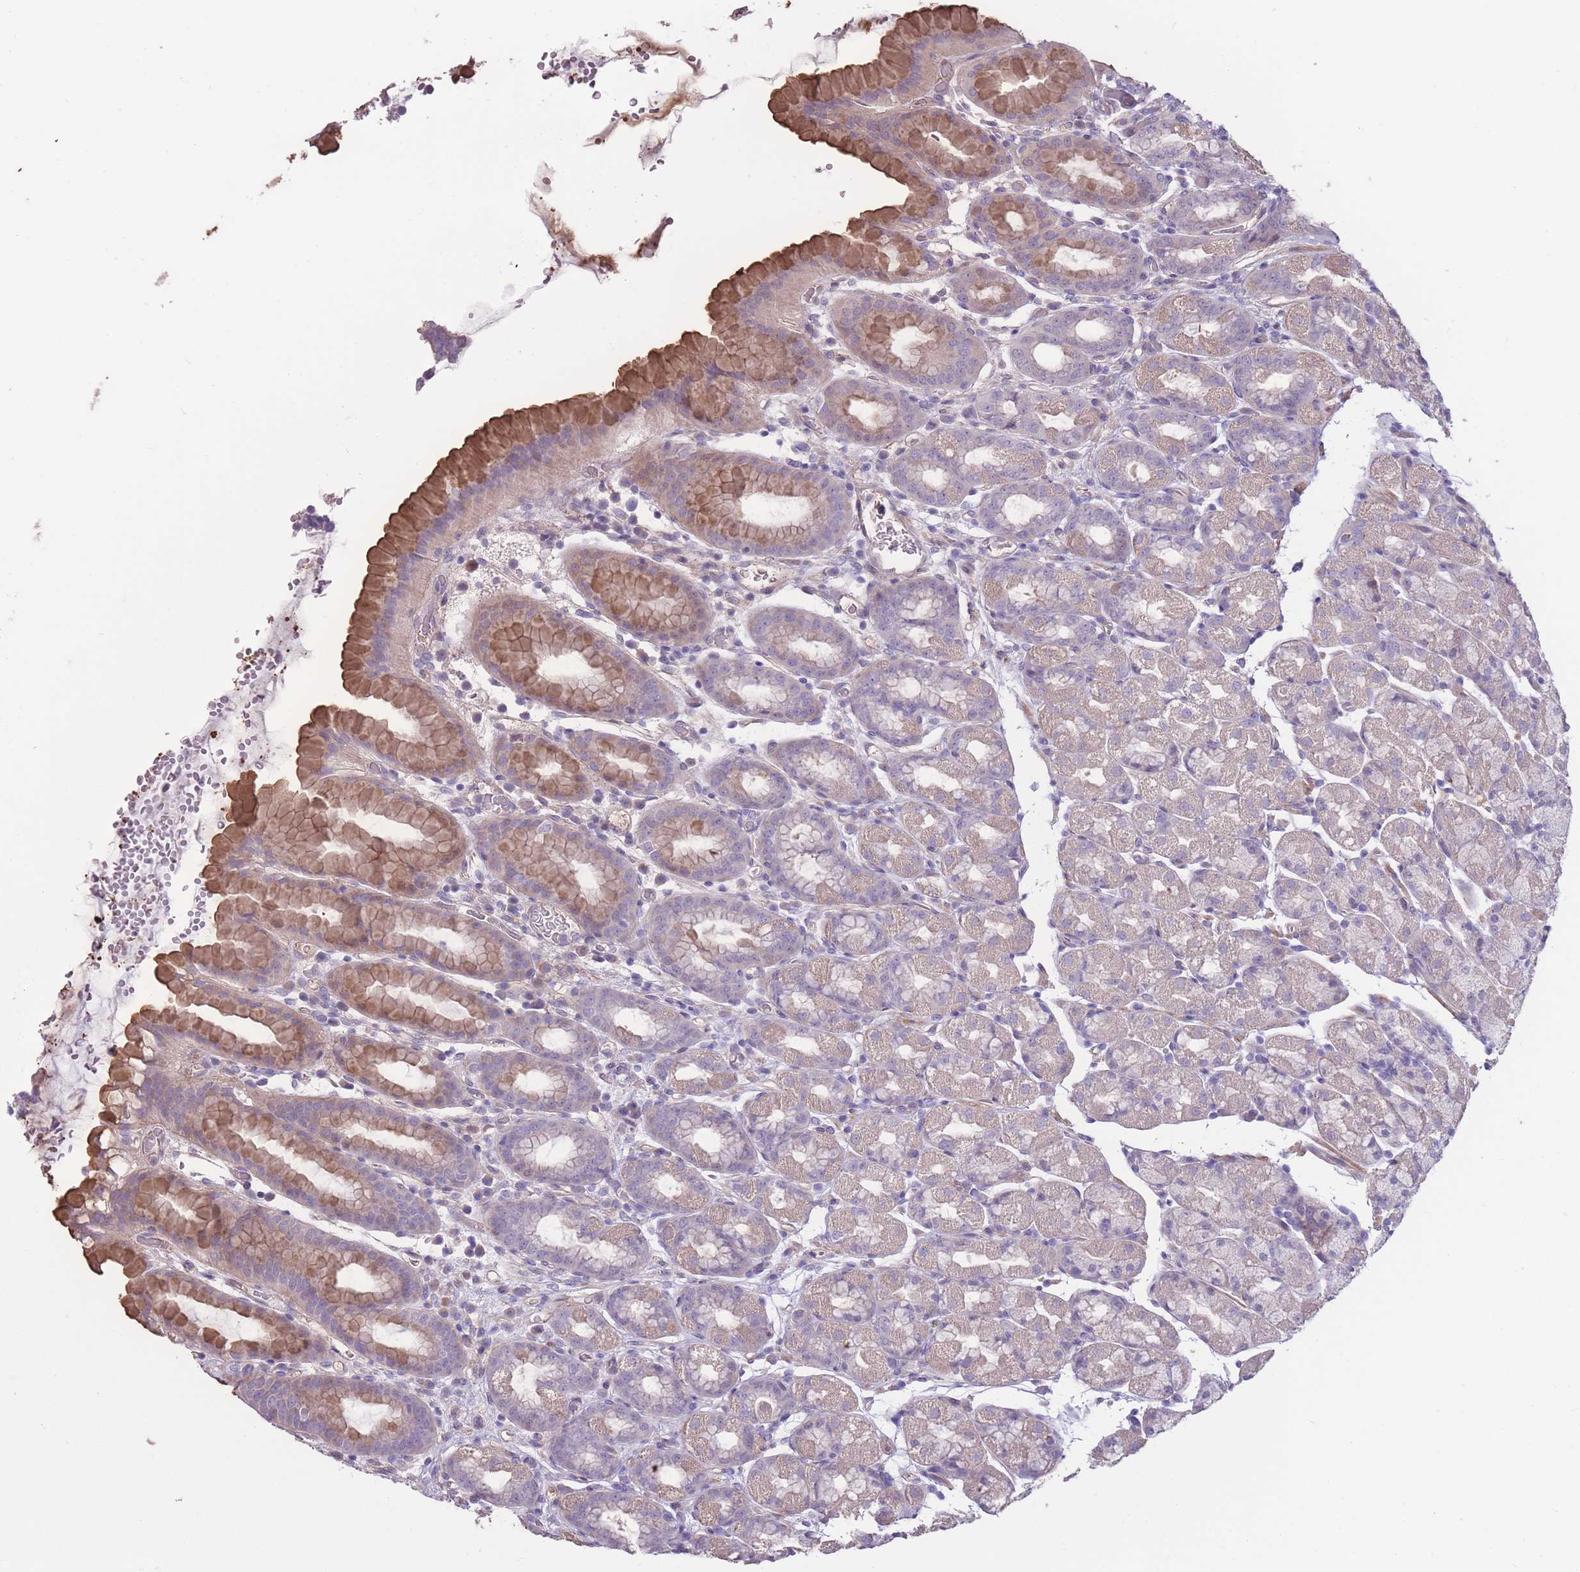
{"staining": {"intensity": "moderate", "quantity": "<25%", "location": "cytoplasmic/membranous"}, "tissue": "stomach", "cell_type": "Glandular cells", "image_type": "normal", "snomed": [{"axis": "morphology", "description": "Normal tissue, NOS"}, {"axis": "topography", "description": "Stomach, upper"}, {"axis": "topography", "description": "Stomach, lower"}, {"axis": "topography", "description": "Small intestine"}], "caption": "IHC (DAB) staining of unremarkable stomach reveals moderate cytoplasmic/membranous protein staining in approximately <25% of glandular cells. Nuclei are stained in blue.", "gene": "RSPH10B2", "patient": {"sex": "male", "age": 68}}